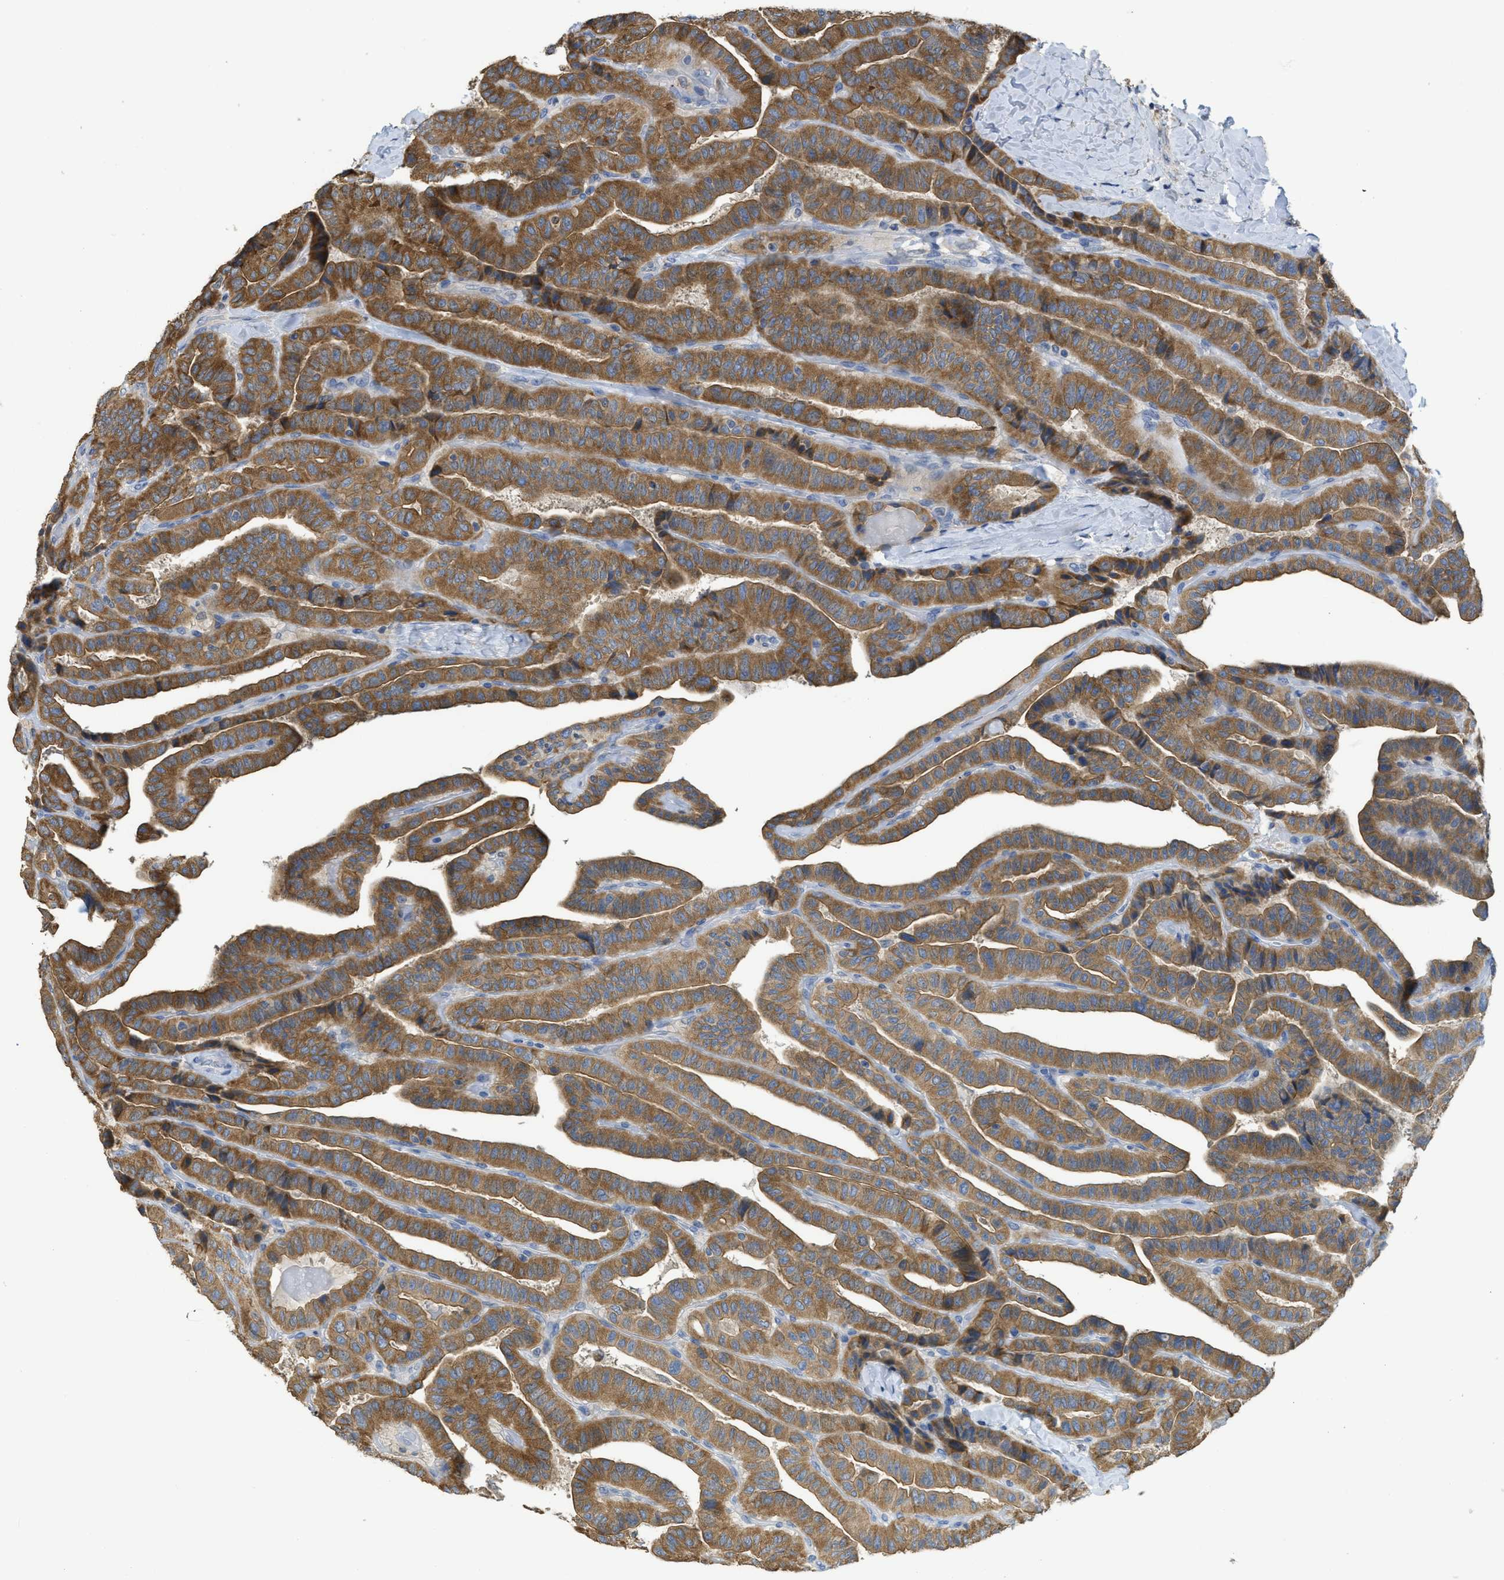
{"staining": {"intensity": "moderate", "quantity": ">75%", "location": "cytoplasmic/membranous"}, "tissue": "thyroid cancer", "cell_type": "Tumor cells", "image_type": "cancer", "snomed": [{"axis": "morphology", "description": "Papillary adenocarcinoma, NOS"}, {"axis": "topography", "description": "Thyroid gland"}], "caption": "Immunohistochemistry staining of thyroid cancer, which reveals medium levels of moderate cytoplasmic/membranous staining in approximately >75% of tumor cells indicating moderate cytoplasmic/membranous protein expression. The staining was performed using DAB (3,3'-diaminobenzidine) (brown) for protein detection and nuclei were counterstained in hematoxylin (blue).", "gene": "SFXN2", "patient": {"sex": "male", "age": 77}}